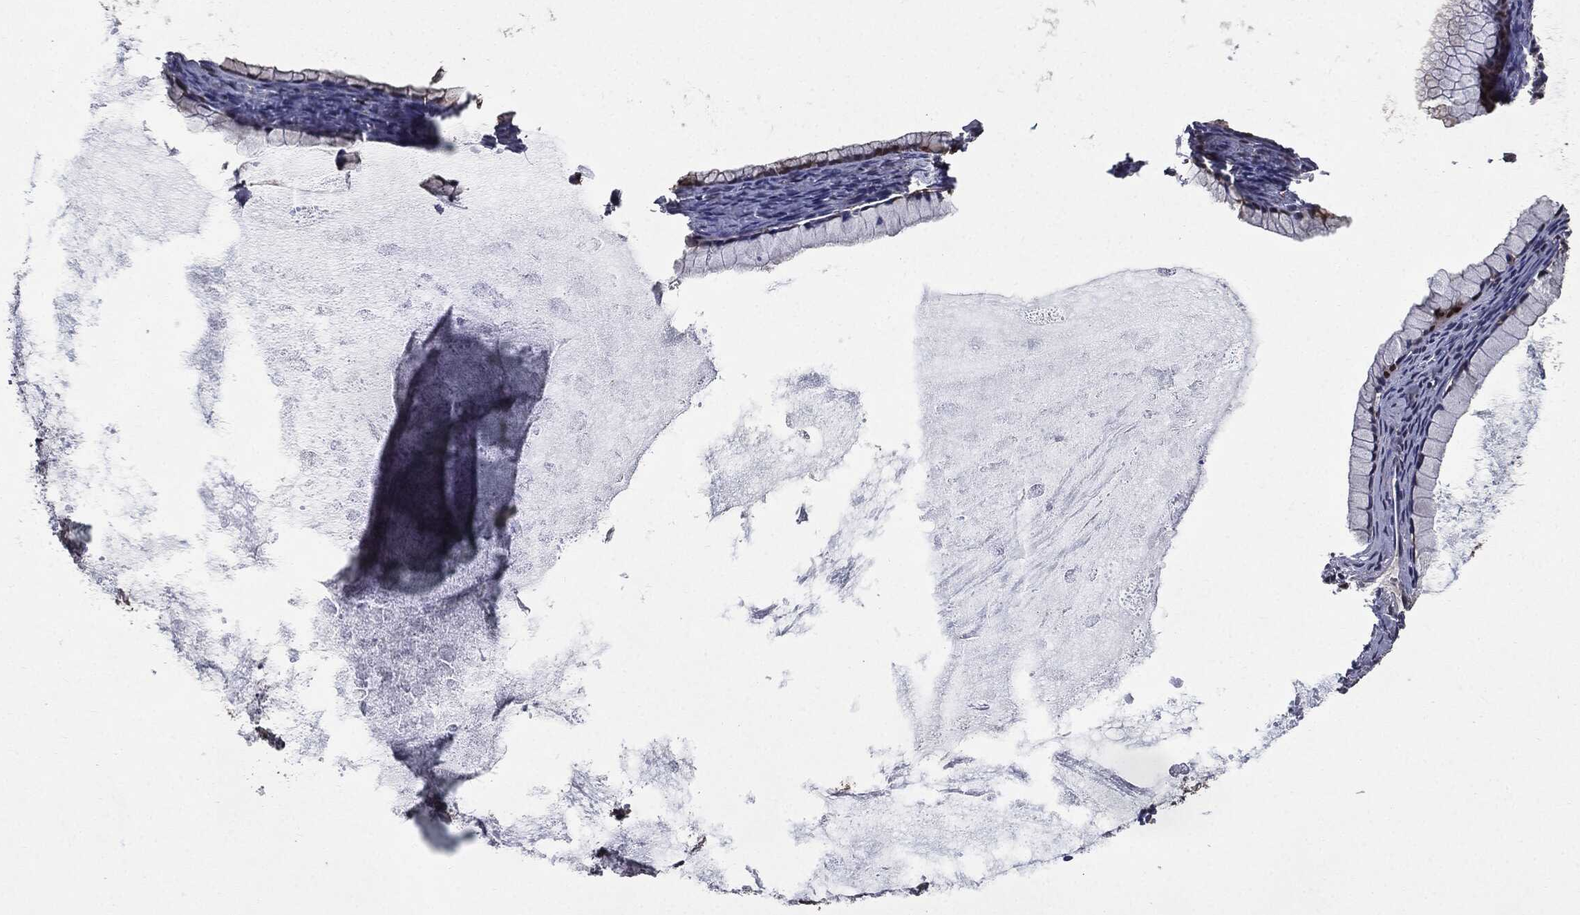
{"staining": {"intensity": "strong", "quantity": ">75%", "location": "nuclear"}, "tissue": "ovarian cancer", "cell_type": "Tumor cells", "image_type": "cancer", "snomed": [{"axis": "morphology", "description": "Cystadenocarcinoma, mucinous, NOS"}, {"axis": "topography", "description": "Ovary"}], "caption": "Immunohistochemistry (IHC) of ovarian cancer (mucinous cystadenocarcinoma) exhibits high levels of strong nuclear positivity in about >75% of tumor cells.", "gene": "JUN", "patient": {"sex": "female", "age": 41}}